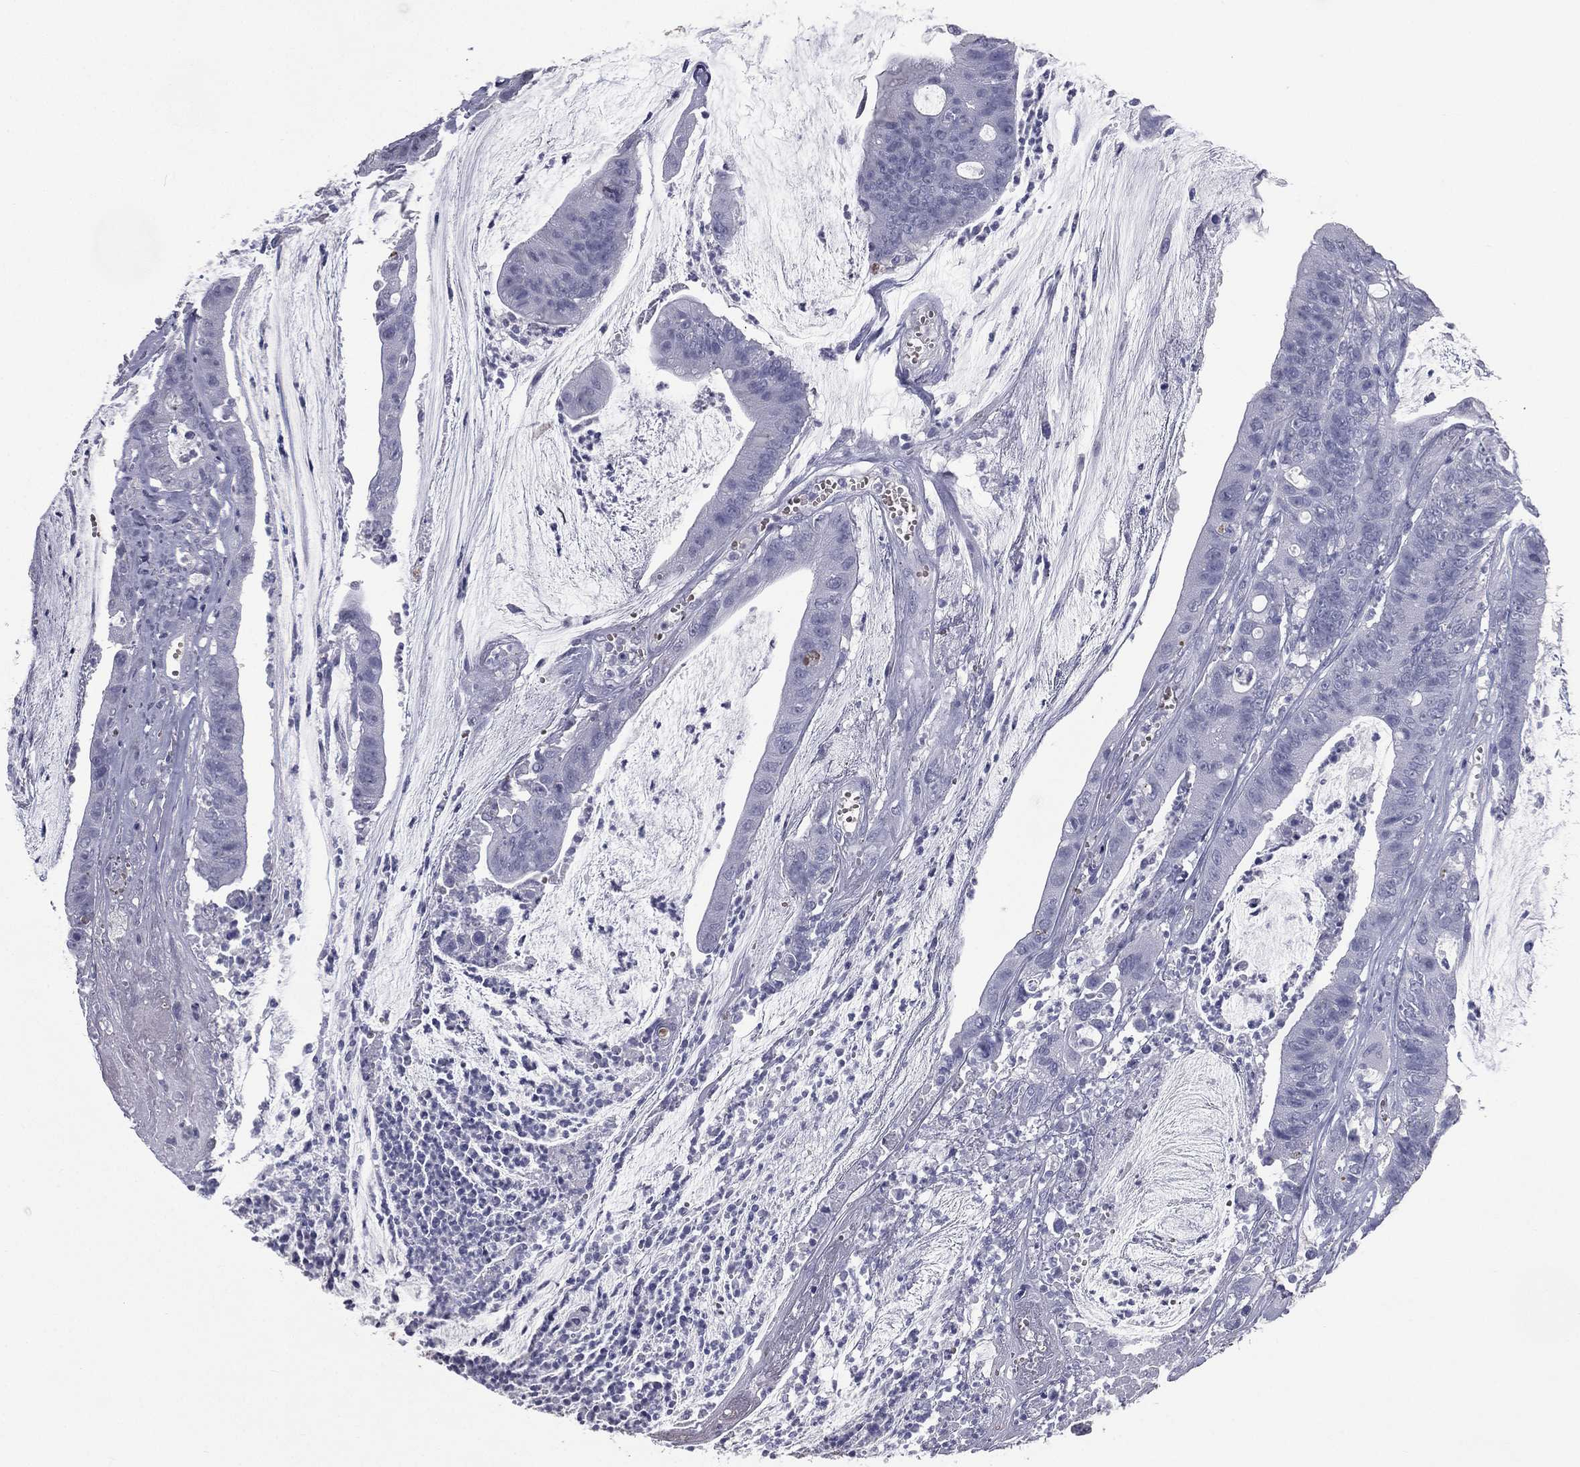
{"staining": {"intensity": "negative", "quantity": "none", "location": "none"}, "tissue": "colorectal cancer", "cell_type": "Tumor cells", "image_type": "cancer", "snomed": [{"axis": "morphology", "description": "Adenocarcinoma, NOS"}, {"axis": "topography", "description": "Colon"}], "caption": "Protein analysis of adenocarcinoma (colorectal) demonstrates no significant expression in tumor cells.", "gene": "ESX1", "patient": {"sex": "female", "age": 69}}